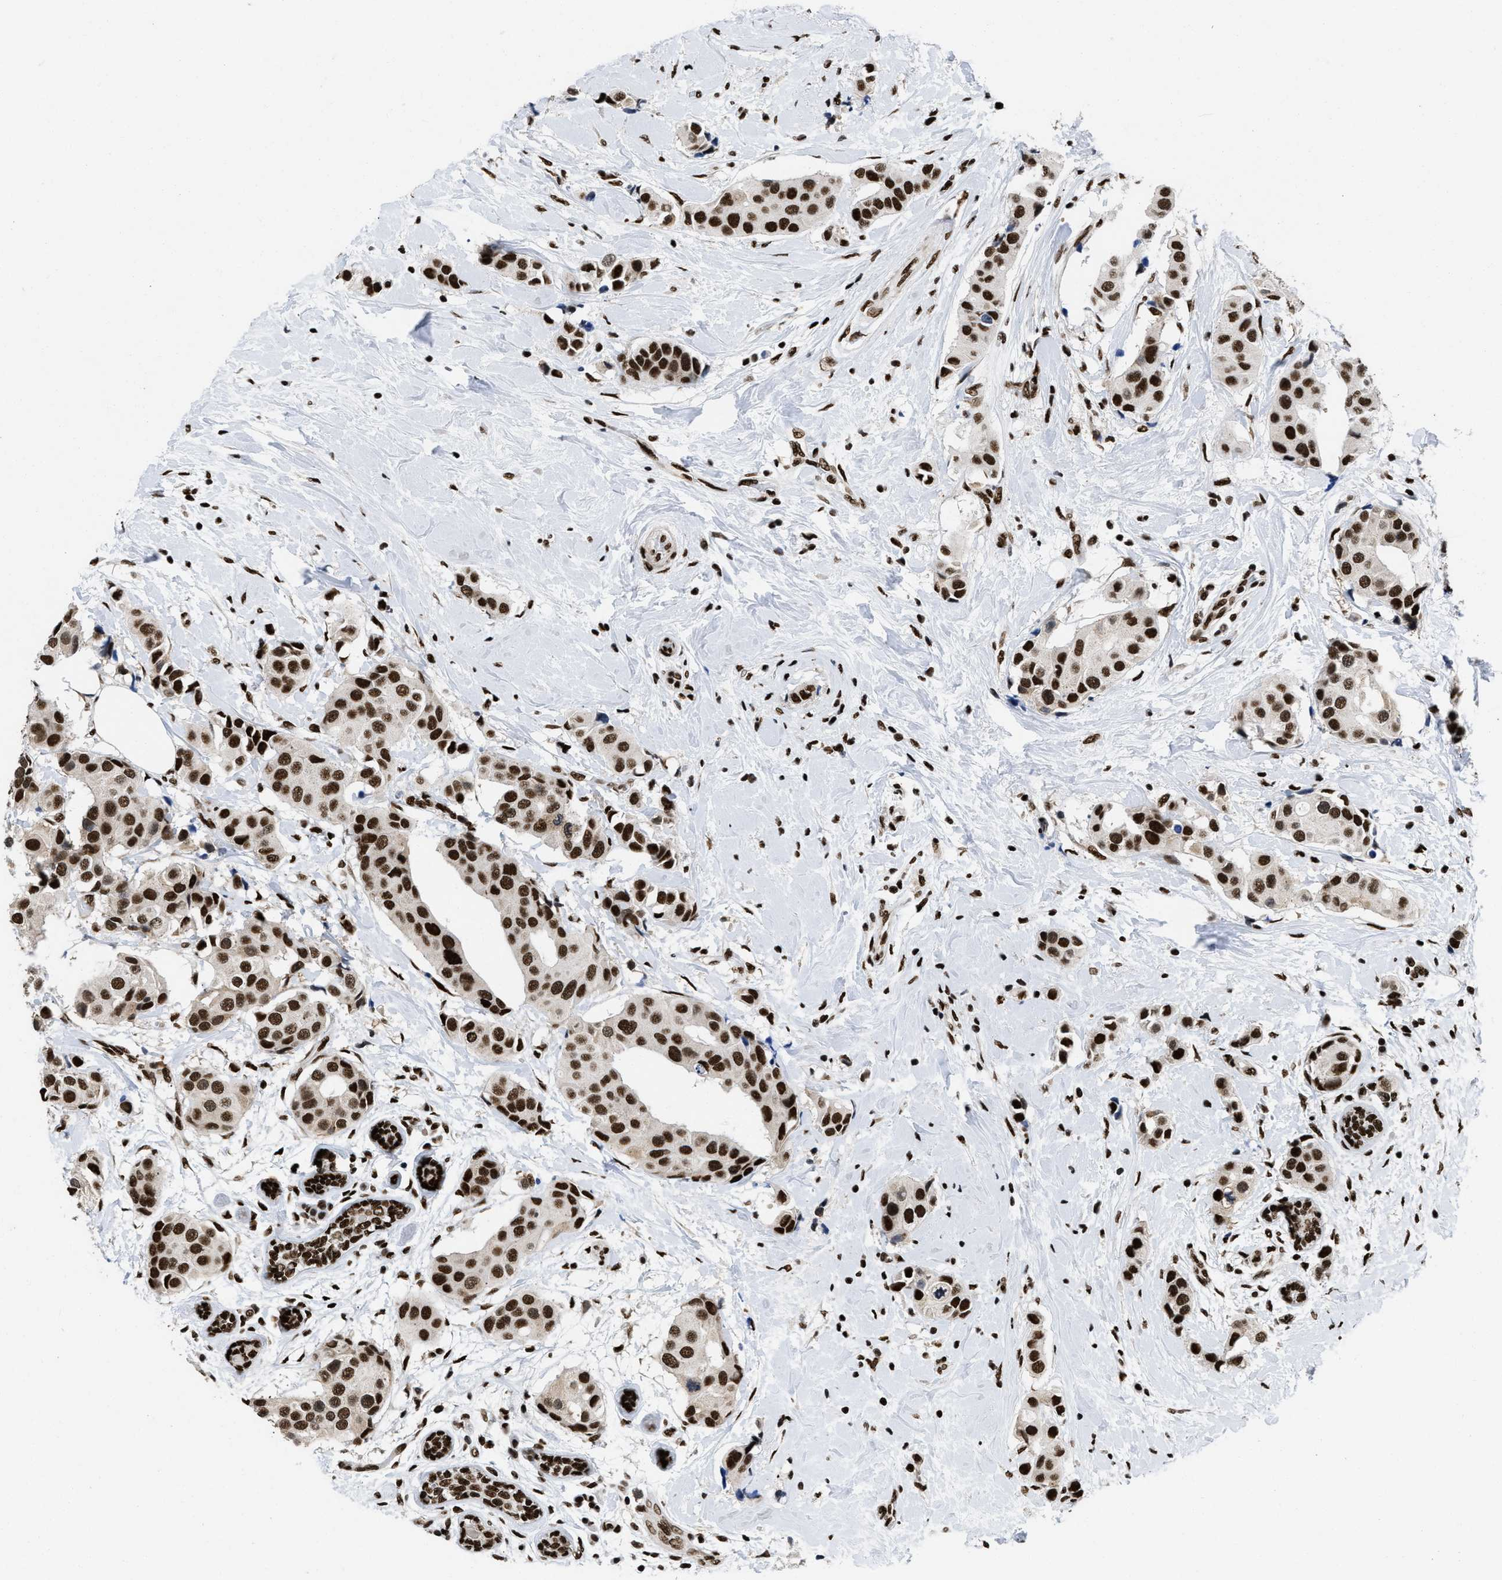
{"staining": {"intensity": "strong", "quantity": ">75%", "location": "nuclear"}, "tissue": "breast cancer", "cell_type": "Tumor cells", "image_type": "cancer", "snomed": [{"axis": "morphology", "description": "Normal tissue, NOS"}, {"axis": "morphology", "description": "Duct carcinoma"}, {"axis": "topography", "description": "Breast"}], "caption": "IHC of breast cancer exhibits high levels of strong nuclear expression in approximately >75% of tumor cells.", "gene": "CREB1", "patient": {"sex": "female", "age": 39}}